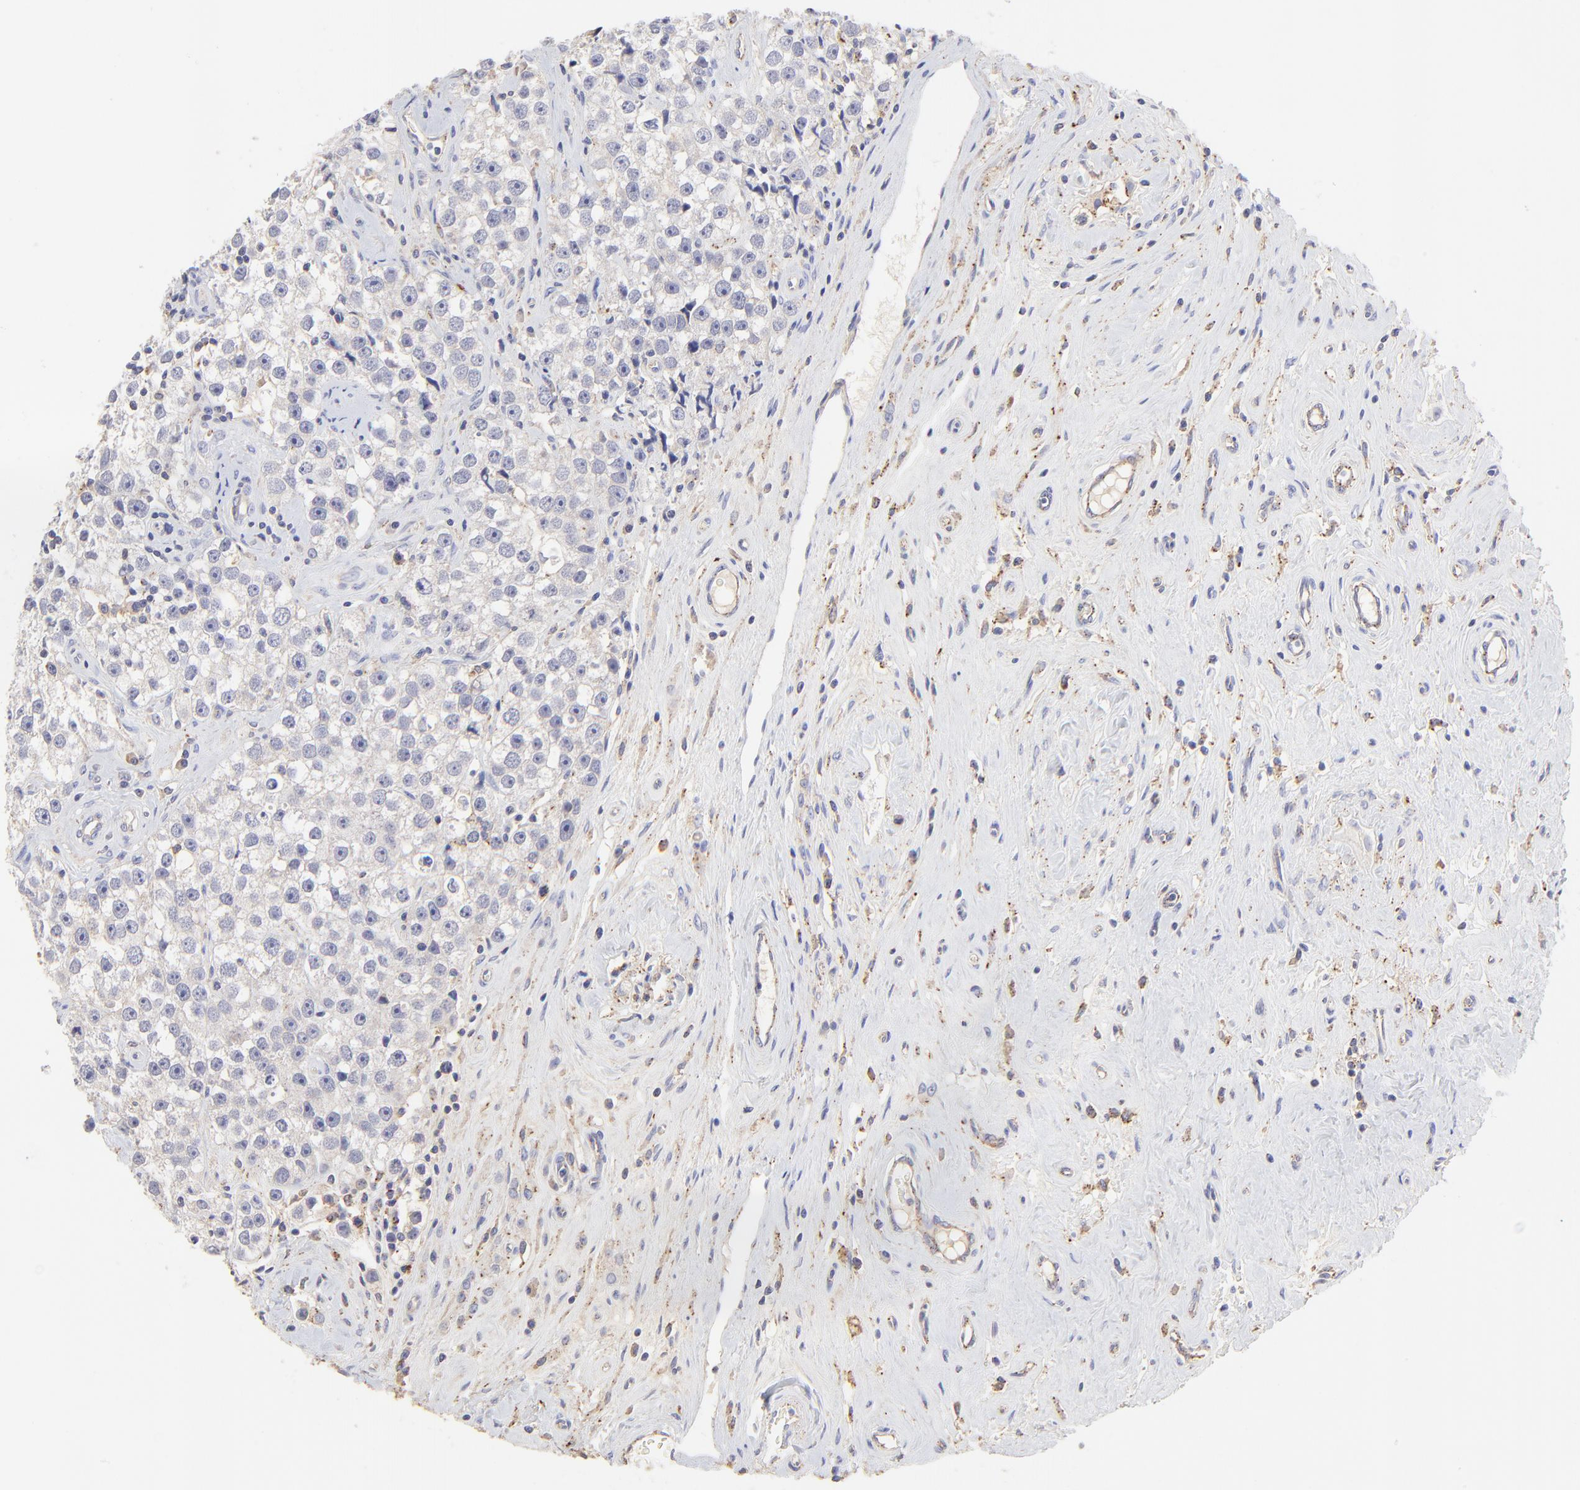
{"staining": {"intensity": "weak", "quantity": "<25%", "location": "cytoplasmic/membranous"}, "tissue": "testis cancer", "cell_type": "Tumor cells", "image_type": "cancer", "snomed": [{"axis": "morphology", "description": "Seminoma, NOS"}, {"axis": "topography", "description": "Testis"}], "caption": "Immunohistochemical staining of human seminoma (testis) demonstrates no significant positivity in tumor cells.", "gene": "LHFPL1", "patient": {"sex": "male", "age": 32}}